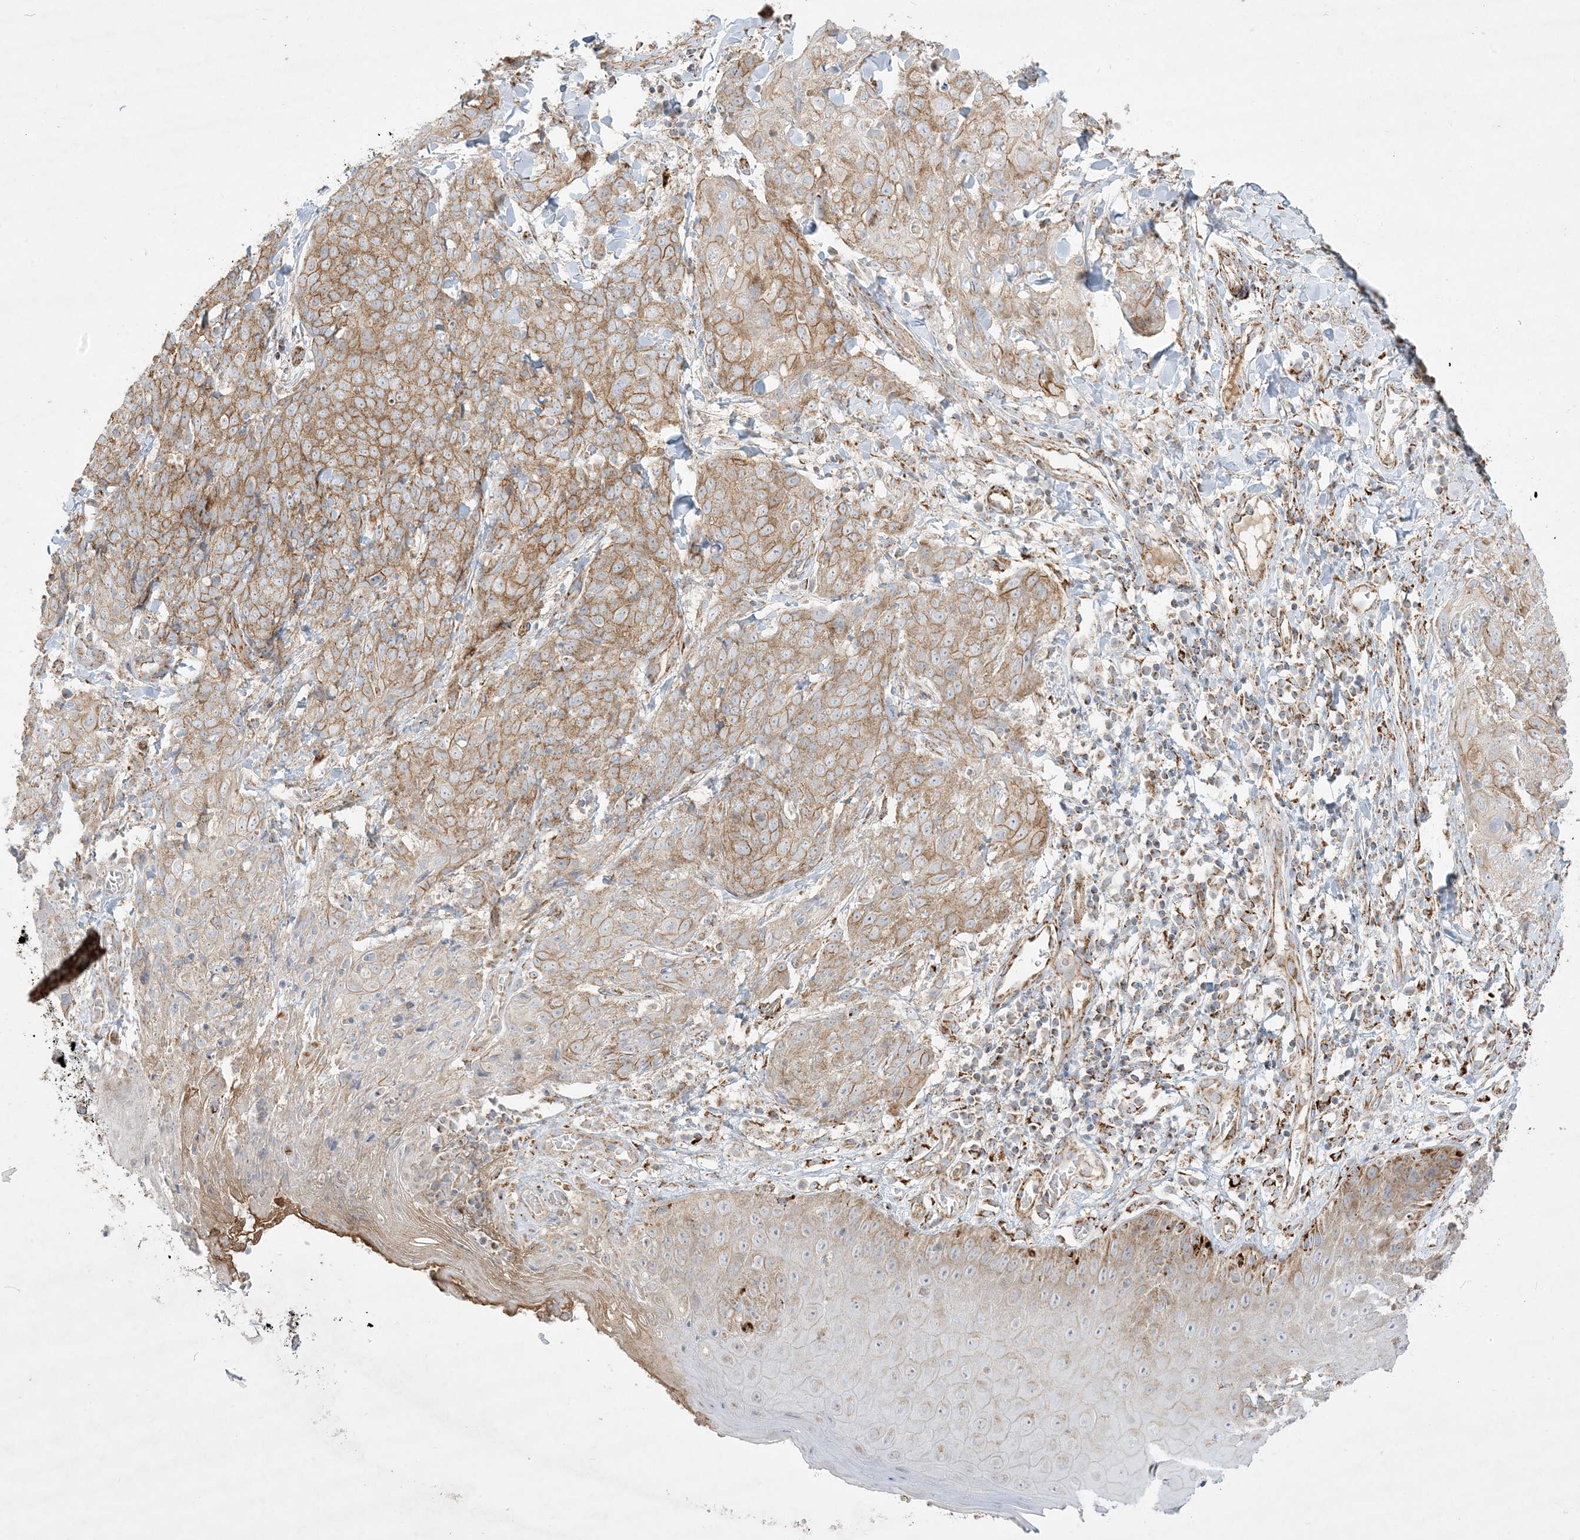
{"staining": {"intensity": "moderate", "quantity": ">75%", "location": "cytoplasmic/membranous"}, "tissue": "skin cancer", "cell_type": "Tumor cells", "image_type": "cancer", "snomed": [{"axis": "morphology", "description": "Squamous cell carcinoma, NOS"}, {"axis": "topography", "description": "Skin"}, {"axis": "topography", "description": "Vulva"}], "caption": "Immunohistochemistry (IHC) (DAB) staining of human skin cancer (squamous cell carcinoma) demonstrates moderate cytoplasmic/membranous protein expression in about >75% of tumor cells.", "gene": "NDUFAF3", "patient": {"sex": "female", "age": 85}}